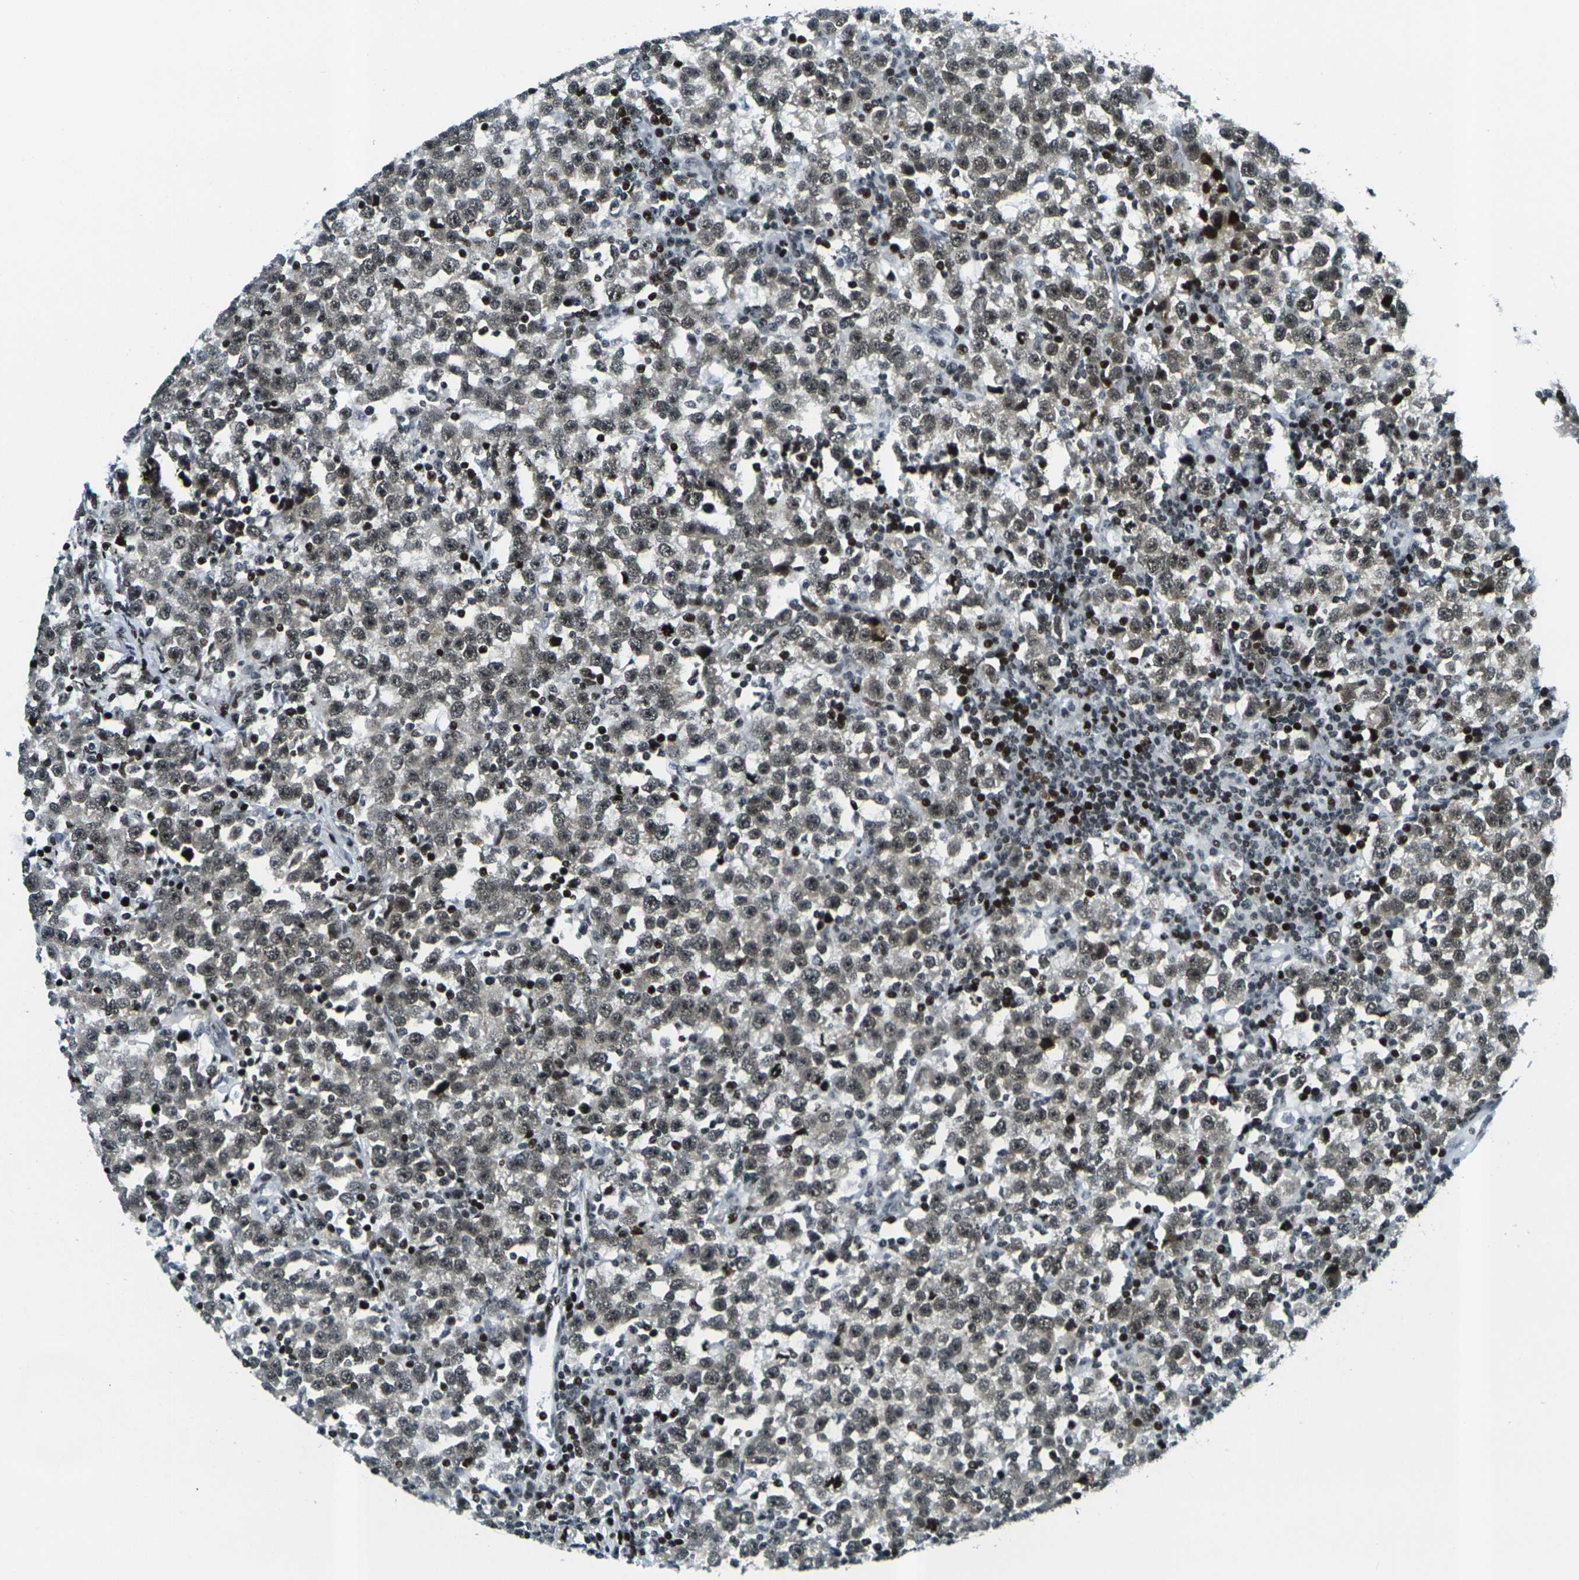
{"staining": {"intensity": "moderate", "quantity": ">75%", "location": "nuclear"}, "tissue": "testis cancer", "cell_type": "Tumor cells", "image_type": "cancer", "snomed": [{"axis": "morphology", "description": "Seminoma, NOS"}, {"axis": "topography", "description": "Testis"}], "caption": "Protein staining by IHC shows moderate nuclear staining in about >75% of tumor cells in testis cancer (seminoma). (DAB (3,3'-diaminobenzidine) IHC with brightfield microscopy, high magnification).", "gene": "H3-3A", "patient": {"sex": "male", "age": 43}}